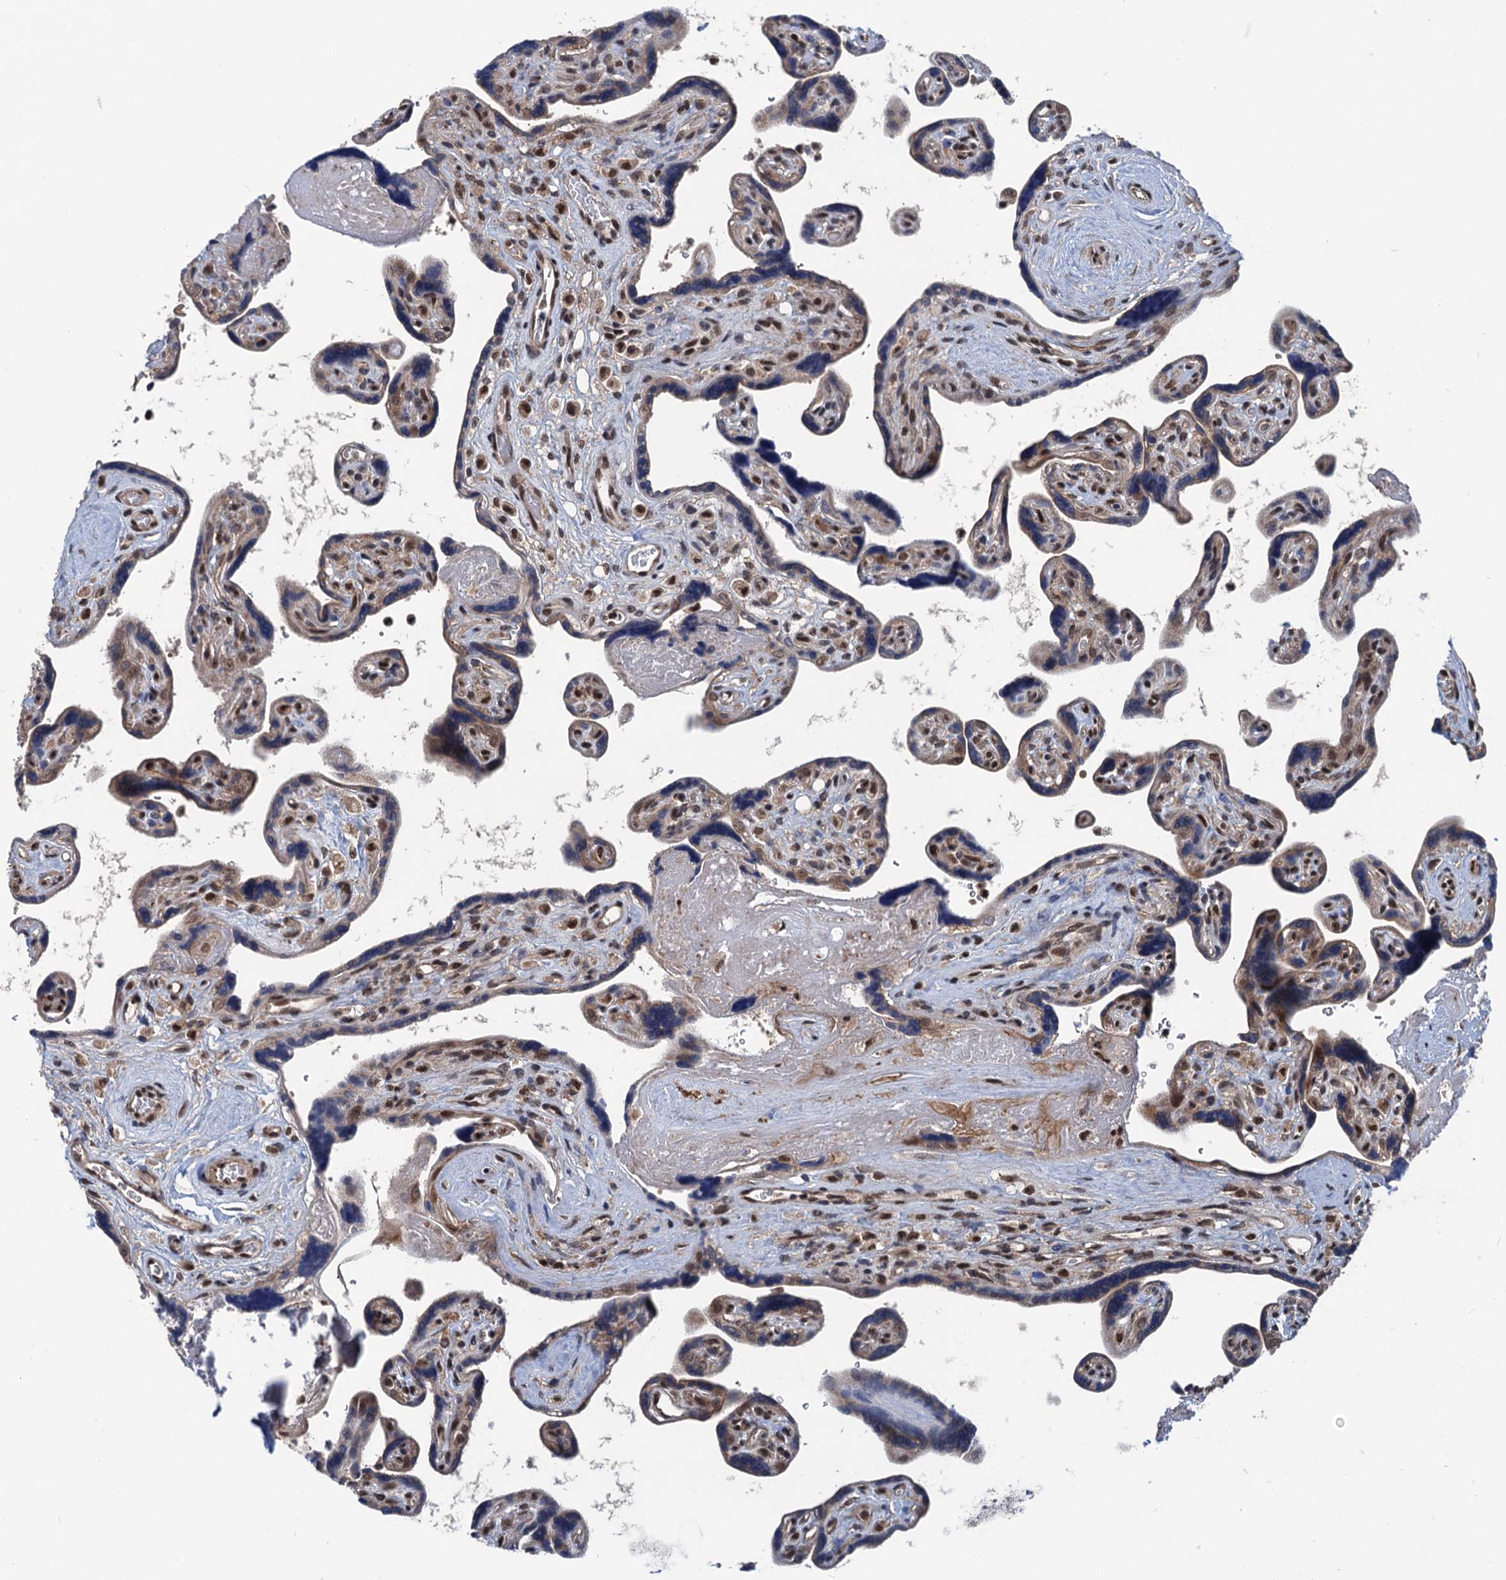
{"staining": {"intensity": "moderate", "quantity": "25%-75%", "location": "cytoplasmic/membranous,nuclear"}, "tissue": "placenta", "cell_type": "Trophoblastic cells", "image_type": "normal", "snomed": [{"axis": "morphology", "description": "Normal tissue, NOS"}, {"axis": "topography", "description": "Placenta"}], "caption": "Brown immunohistochemical staining in normal human placenta reveals moderate cytoplasmic/membranous,nuclear expression in about 25%-75% of trophoblastic cells.", "gene": "RASSF4", "patient": {"sex": "female", "age": 39}}